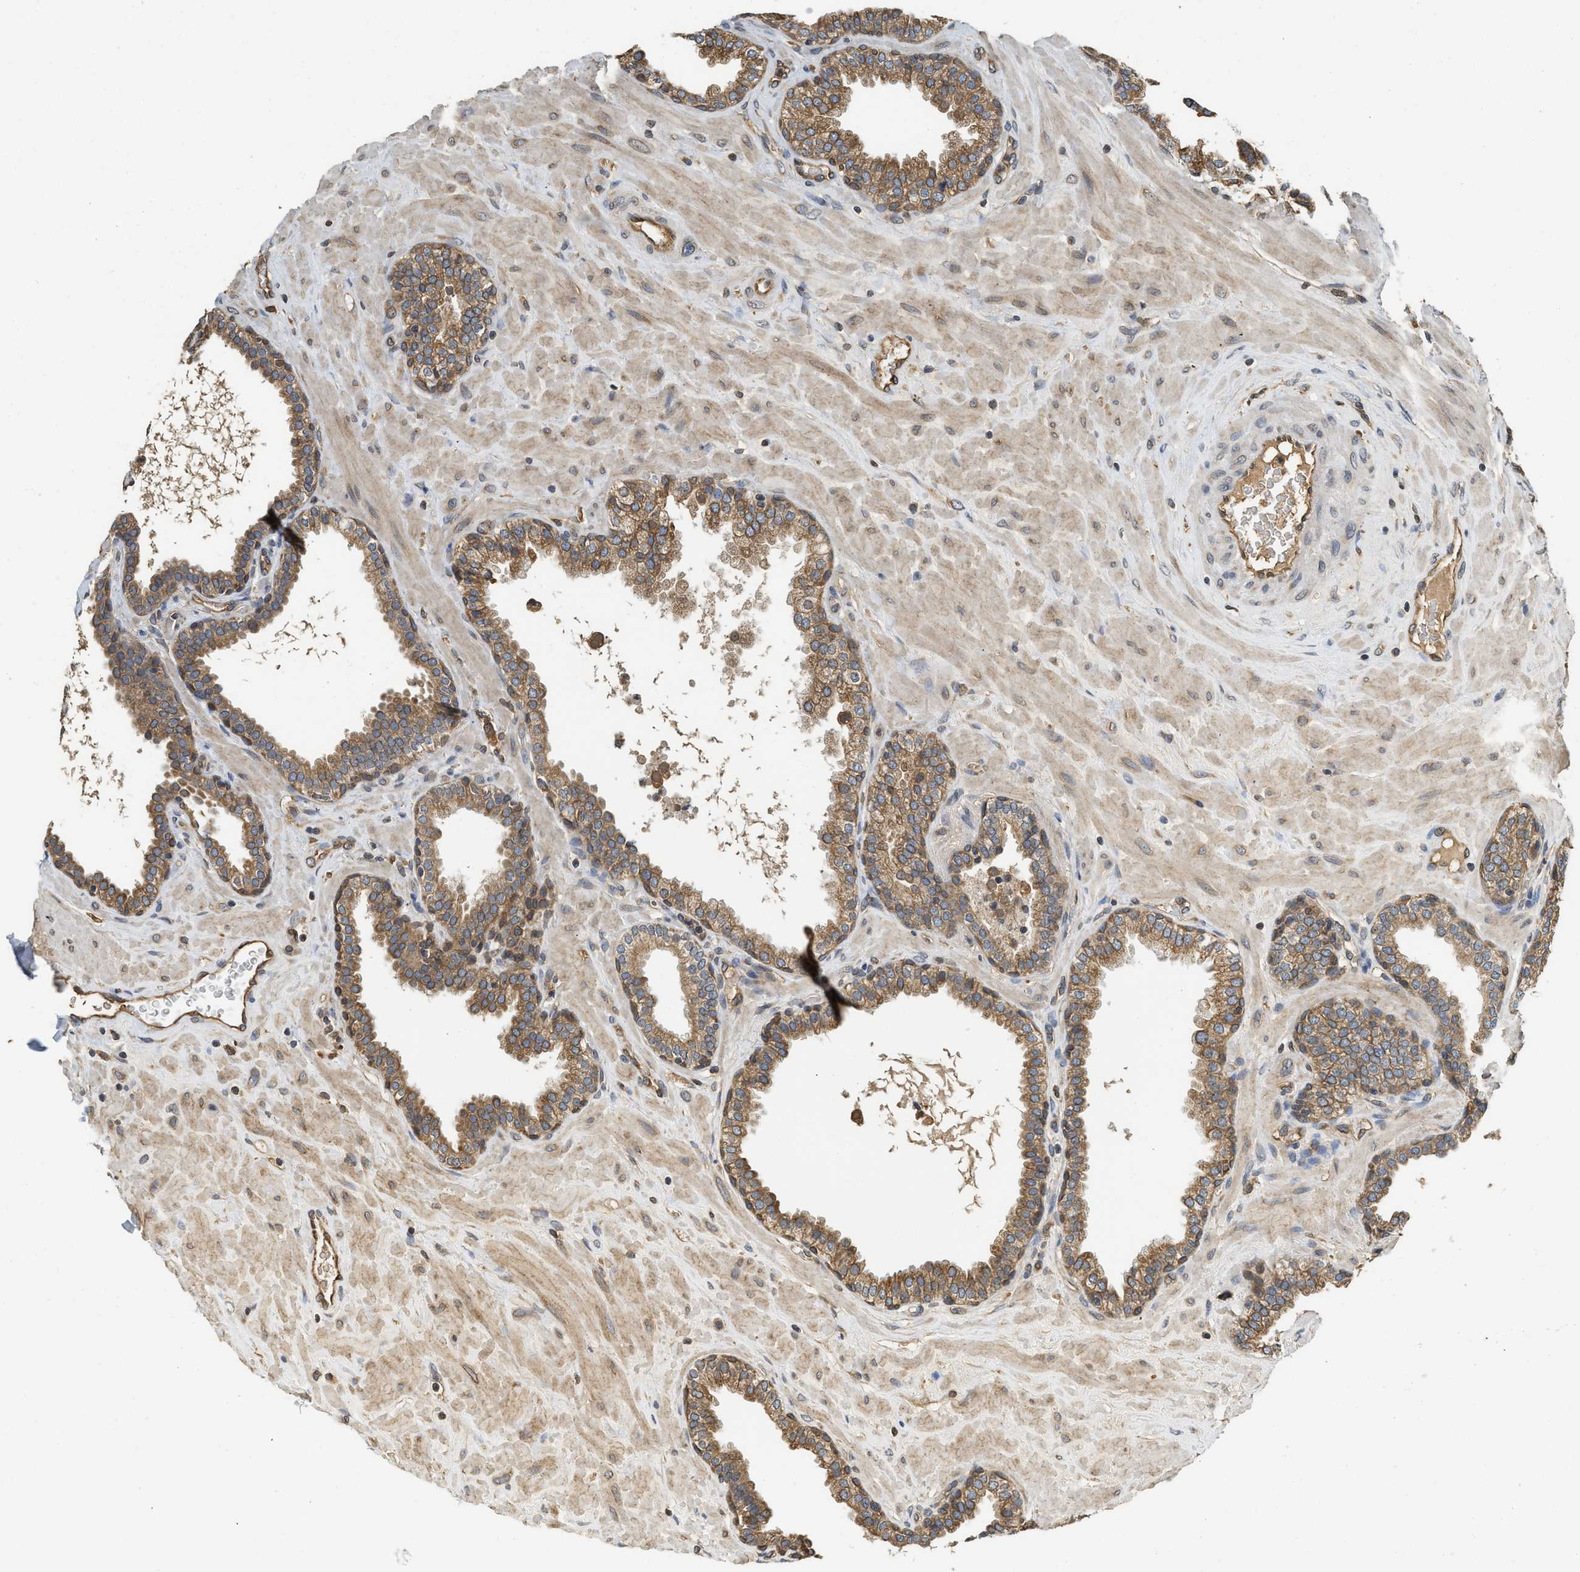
{"staining": {"intensity": "moderate", "quantity": ">75%", "location": "cytoplasmic/membranous"}, "tissue": "prostate", "cell_type": "Glandular cells", "image_type": "normal", "snomed": [{"axis": "morphology", "description": "Normal tissue, NOS"}, {"axis": "topography", "description": "Prostate"}], "caption": "Immunohistochemistry (IHC) of unremarkable human prostate demonstrates medium levels of moderate cytoplasmic/membranous staining in approximately >75% of glandular cells.", "gene": "BCAP31", "patient": {"sex": "male", "age": 51}}